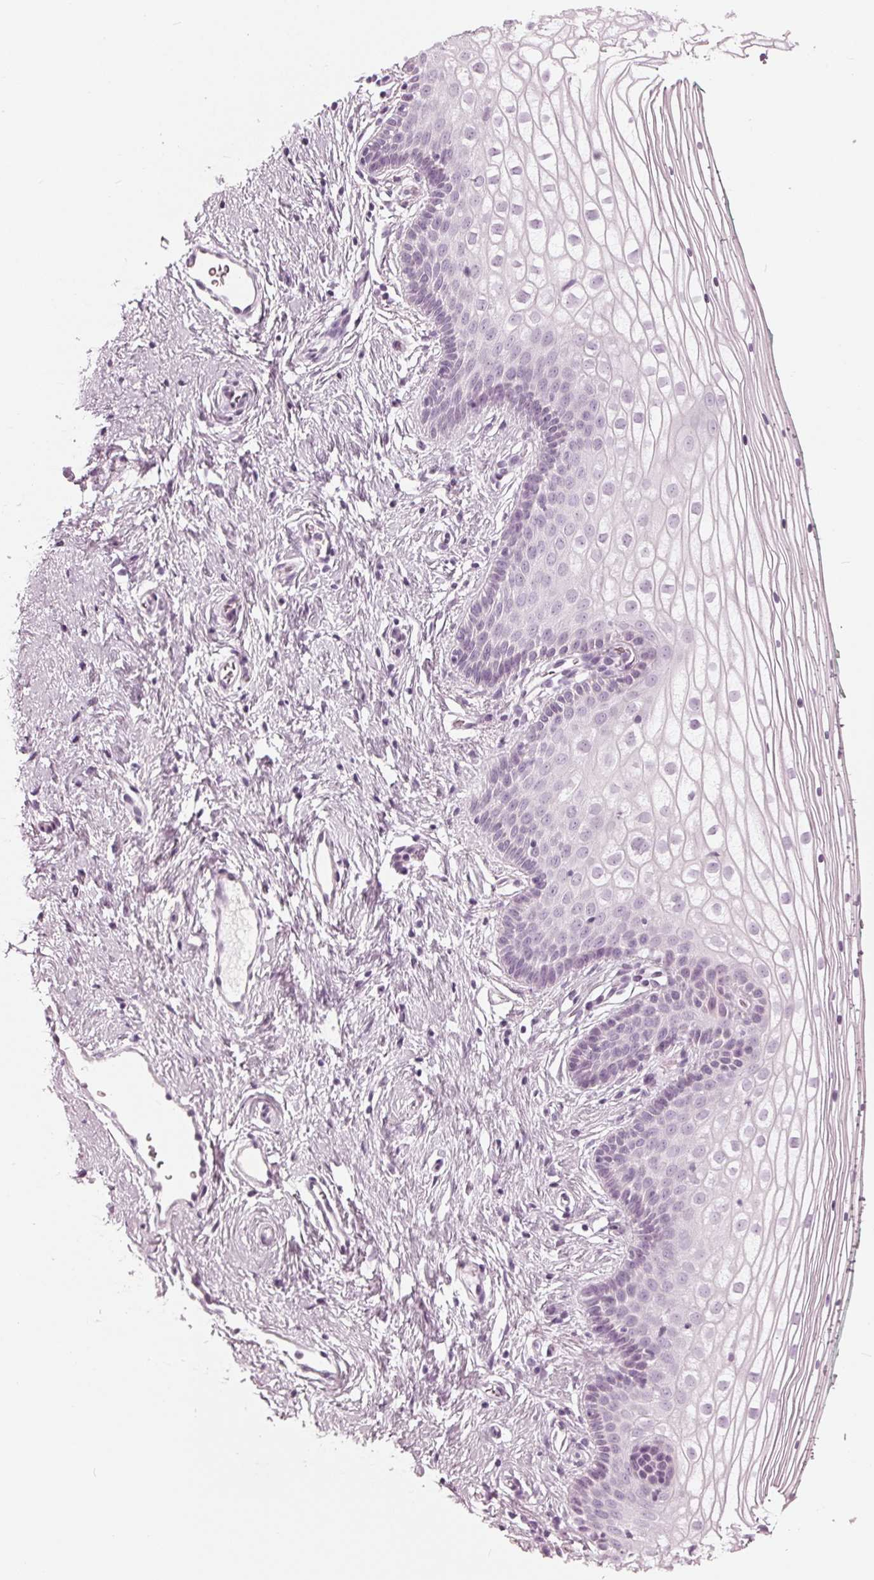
{"staining": {"intensity": "negative", "quantity": "none", "location": "none"}, "tissue": "vagina", "cell_type": "Squamous epithelial cells", "image_type": "normal", "snomed": [{"axis": "morphology", "description": "Normal tissue, NOS"}, {"axis": "topography", "description": "Vagina"}], "caption": "The immunohistochemistry histopathology image has no significant positivity in squamous epithelial cells of vagina. The staining is performed using DAB (3,3'-diaminobenzidine) brown chromogen with nuclei counter-stained in using hematoxylin.", "gene": "KRT28", "patient": {"sex": "female", "age": 36}}